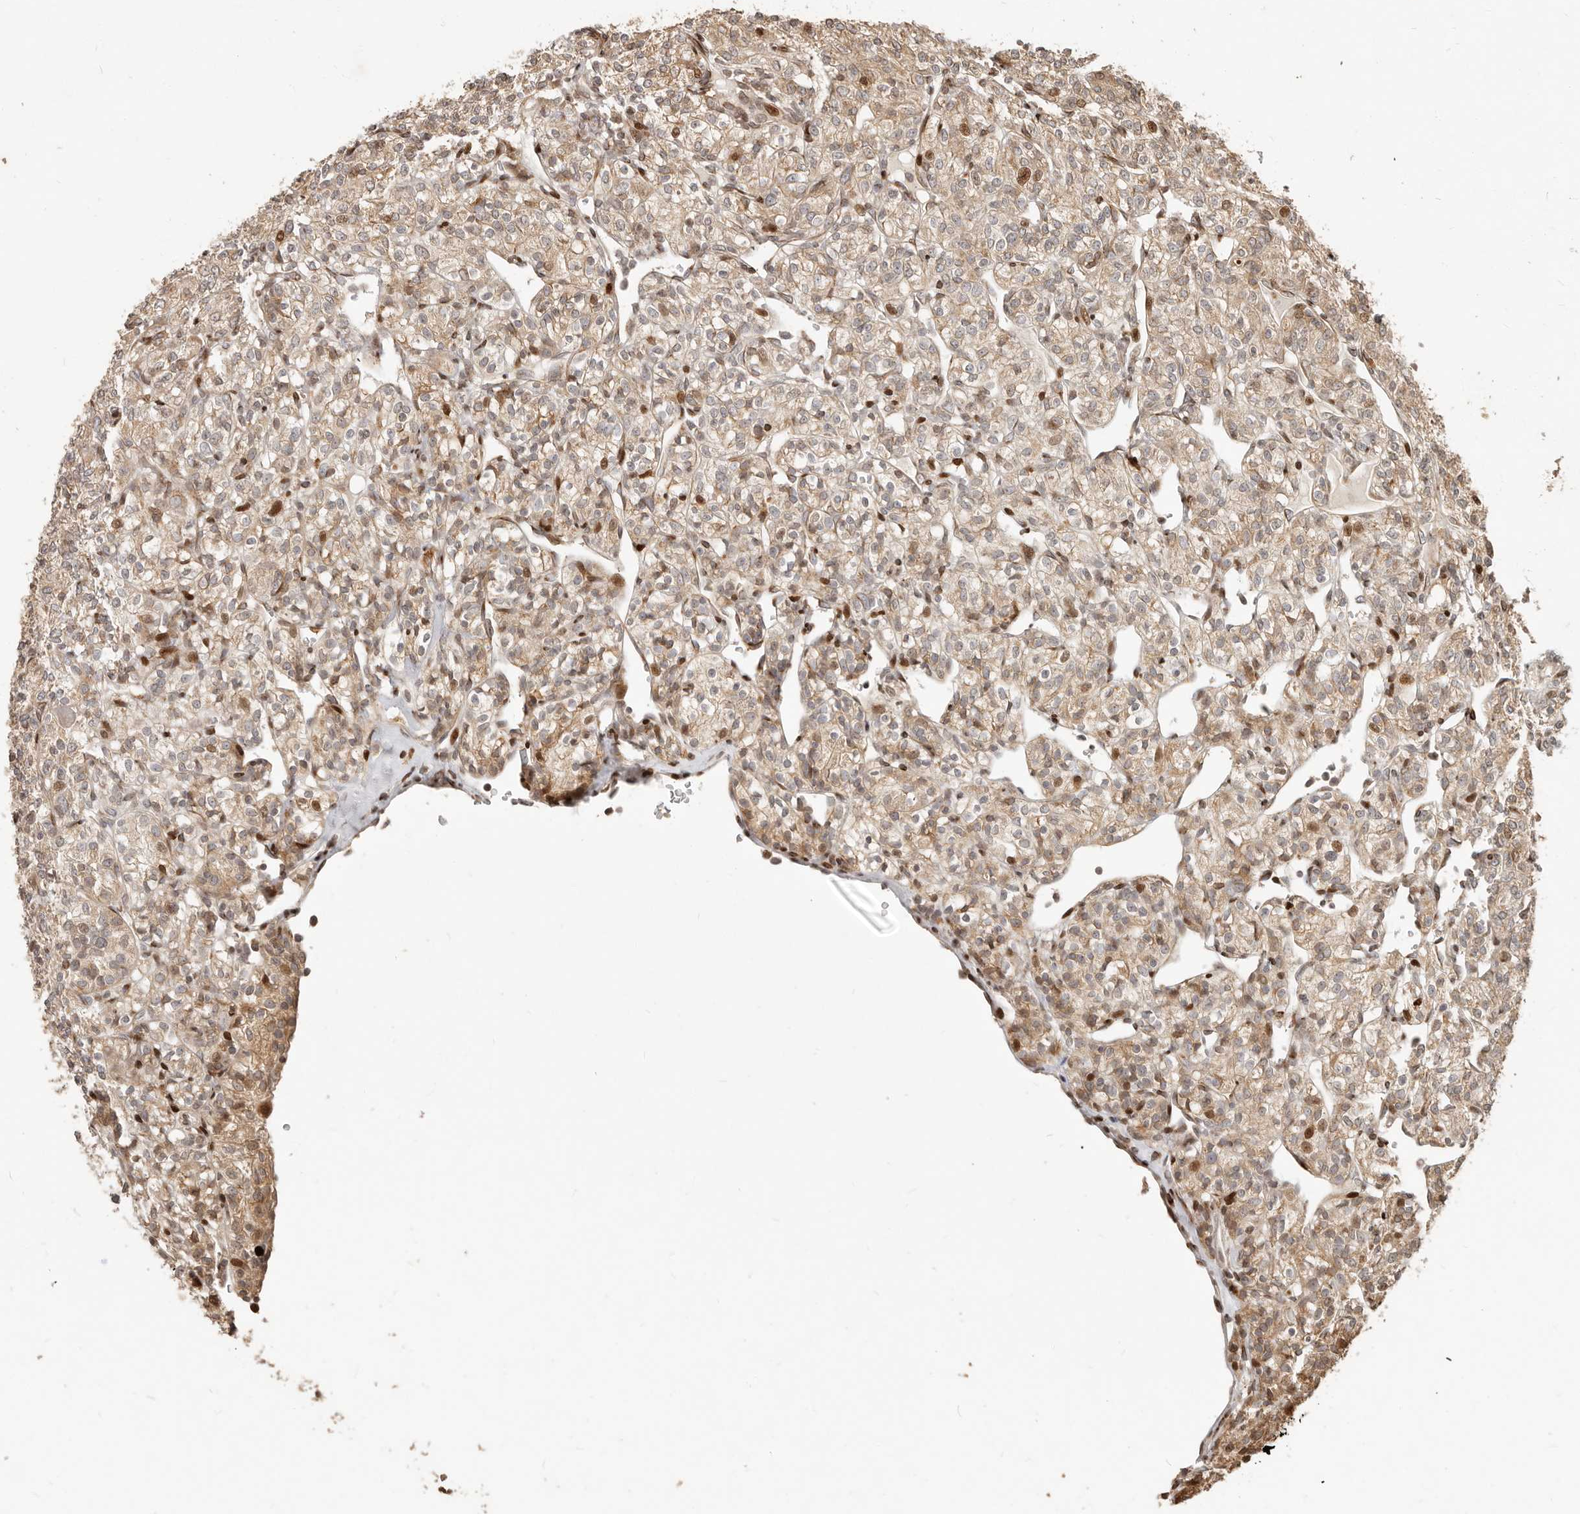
{"staining": {"intensity": "negative", "quantity": "none", "location": "none"}, "tissue": "renal cancer", "cell_type": "Tumor cells", "image_type": "cancer", "snomed": [{"axis": "morphology", "description": "Adenocarcinoma, NOS"}, {"axis": "topography", "description": "Kidney"}], "caption": "Human renal cancer stained for a protein using immunohistochemistry exhibits no expression in tumor cells.", "gene": "TRIM4", "patient": {"sex": "male", "age": 77}}